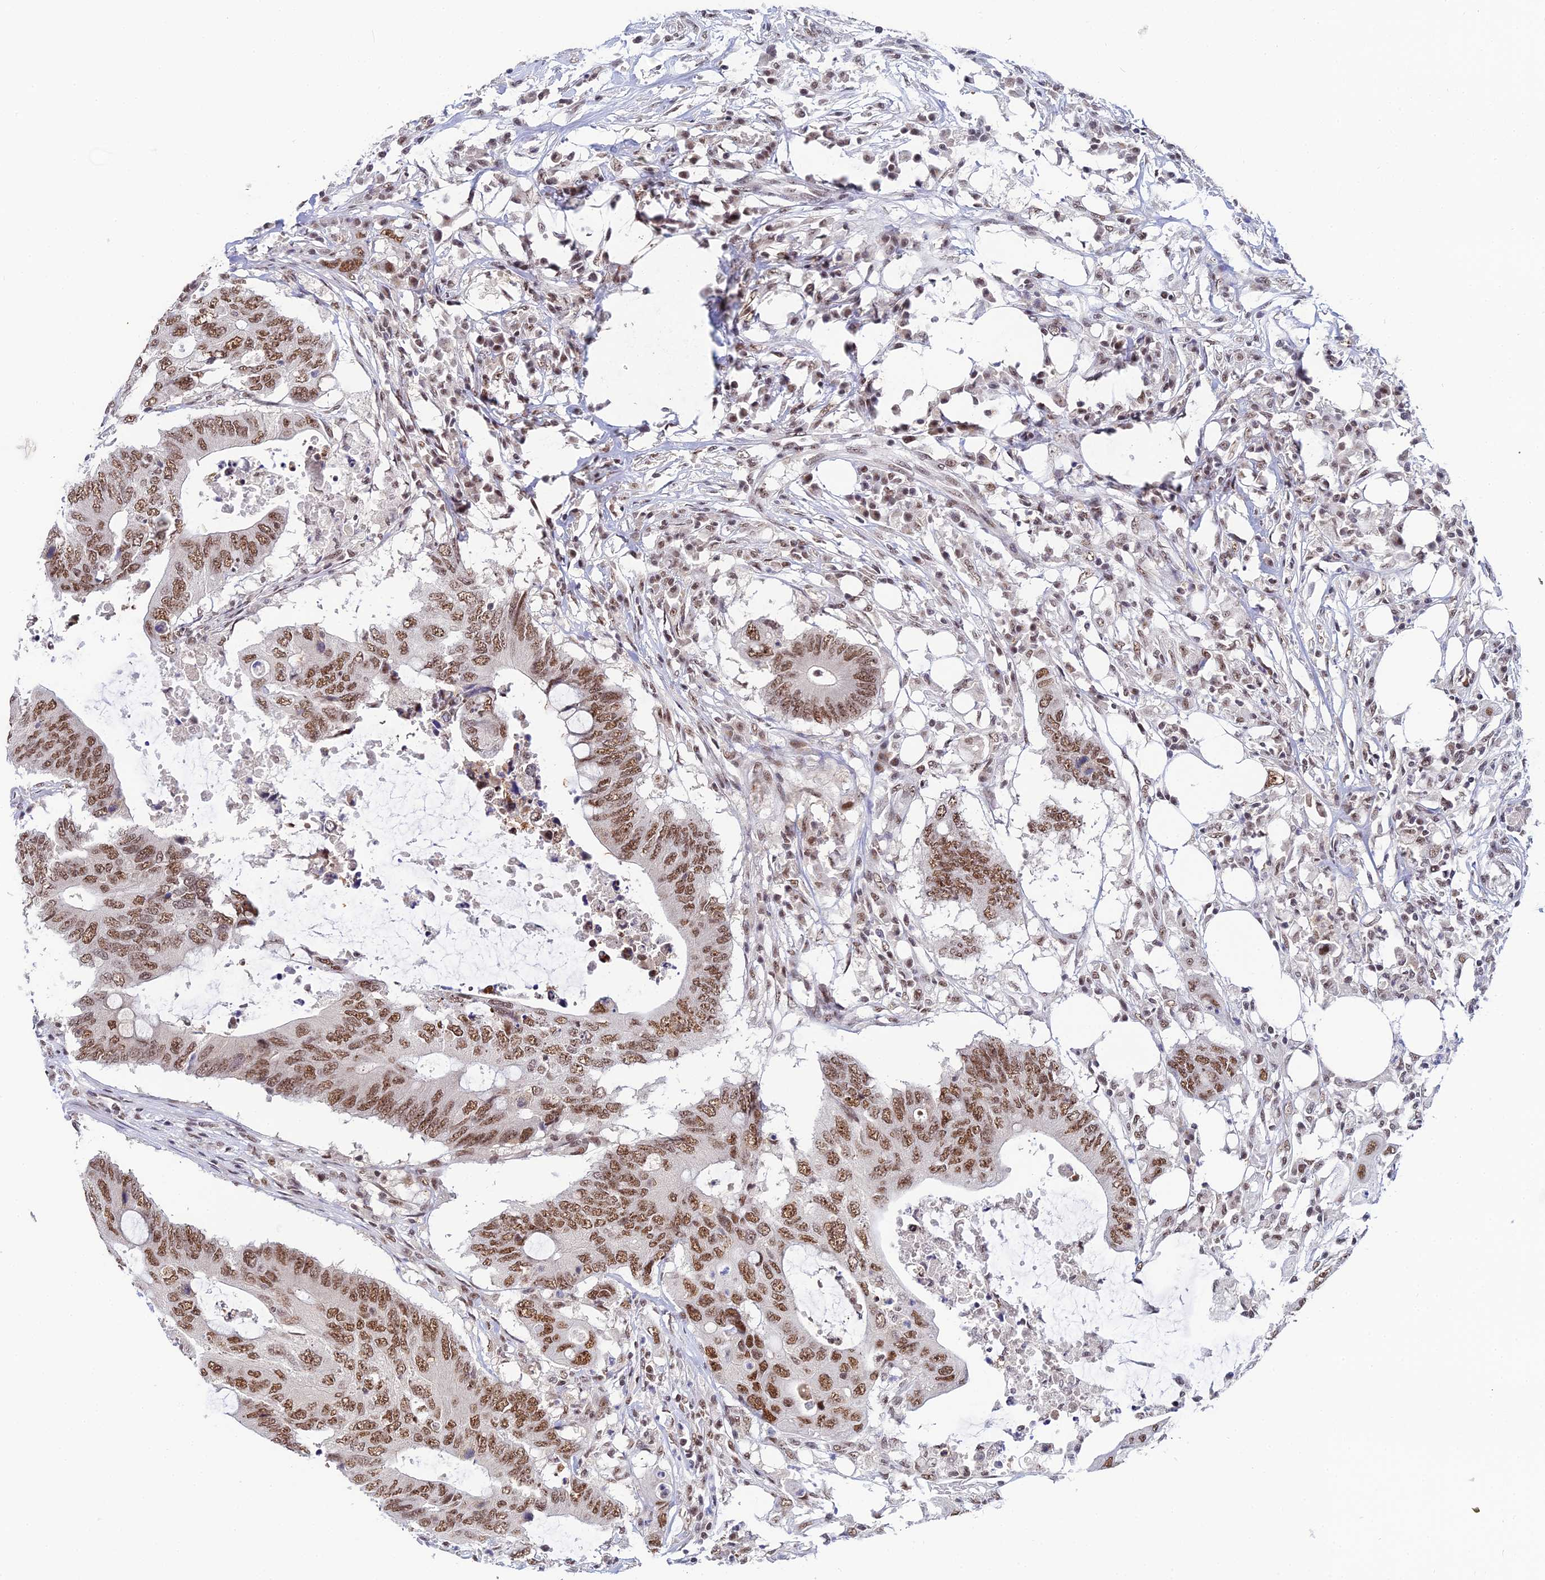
{"staining": {"intensity": "moderate", "quantity": ">75%", "location": "nuclear"}, "tissue": "colorectal cancer", "cell_type": "Tumor cells", "image_type": "cancer", "snomed": [{"axis": "morphology", "description": "Adenocarcinoma, NOS"}, {"axis": "topography", "description": "Colon"}], "caption": "Approximately >75% of tumor cells in human colorectal cancer exhibit moderate nuclear protein staining as visualized by brown immunohistochemical staining.", "gene": "EXOSC3", "patient": {"sex": "male", "age": 71}}